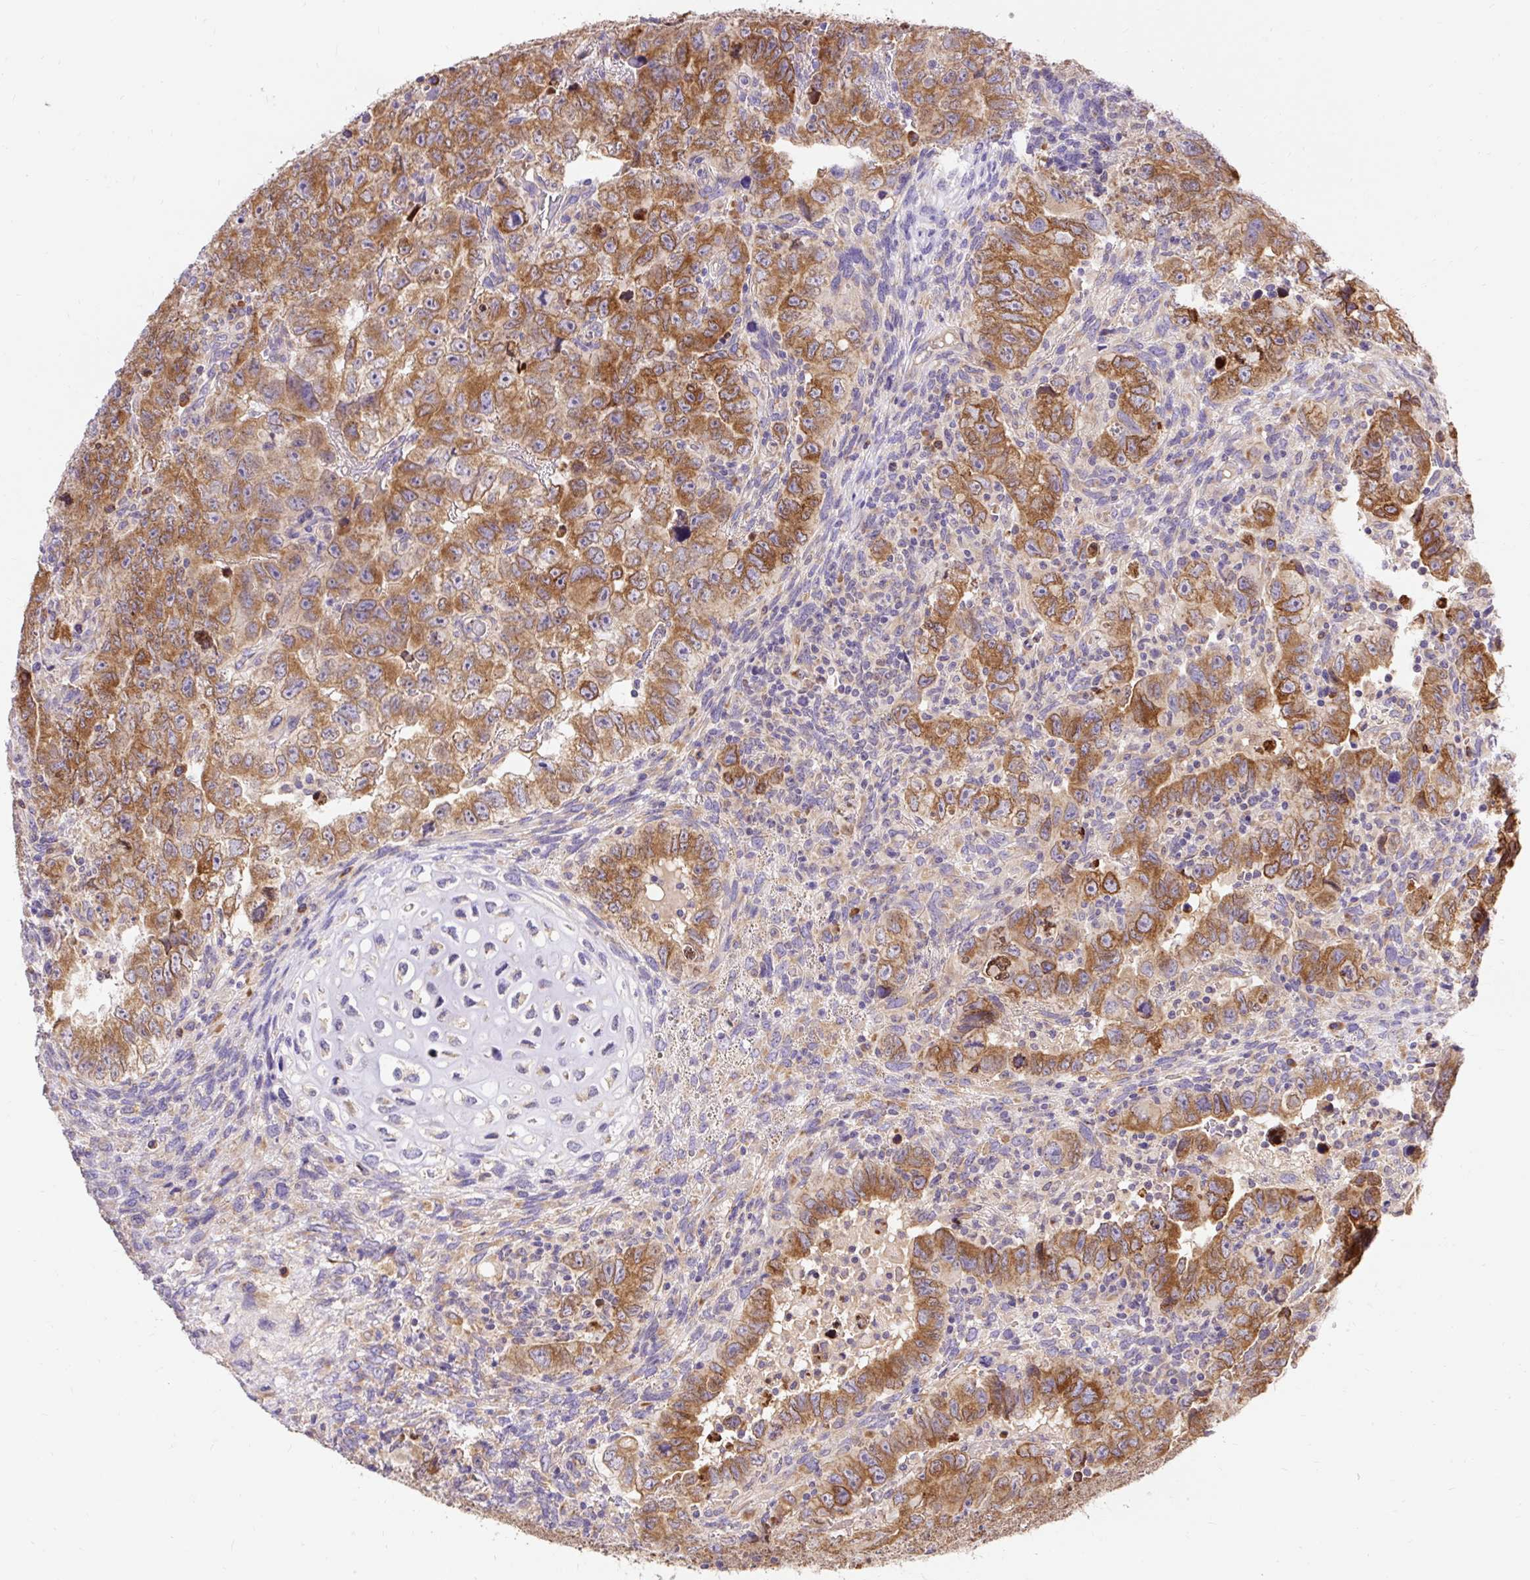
{"staining": {"intensity": "moderate", "quantity": ">75%", "location": "cytoplasmic/membranous"}, "tissue": "testis cancer", "cell_type": "Tumor cells", "image_type": "cancer", "snomed": [{"axis": "morphology", "description": "Carcinoma, Embryonal, NOS"}, {"axis": "topography", "description": "Testis"}], "caption": "High-power microscopy captured an IHC micrograph of testis embryonal carcinoma, revealing moderate cytoplasmic/membranous expression in approximately >75% of tumor cells.", "gene": "SEC63", "patient": {"sex": "male", "age": 24}}